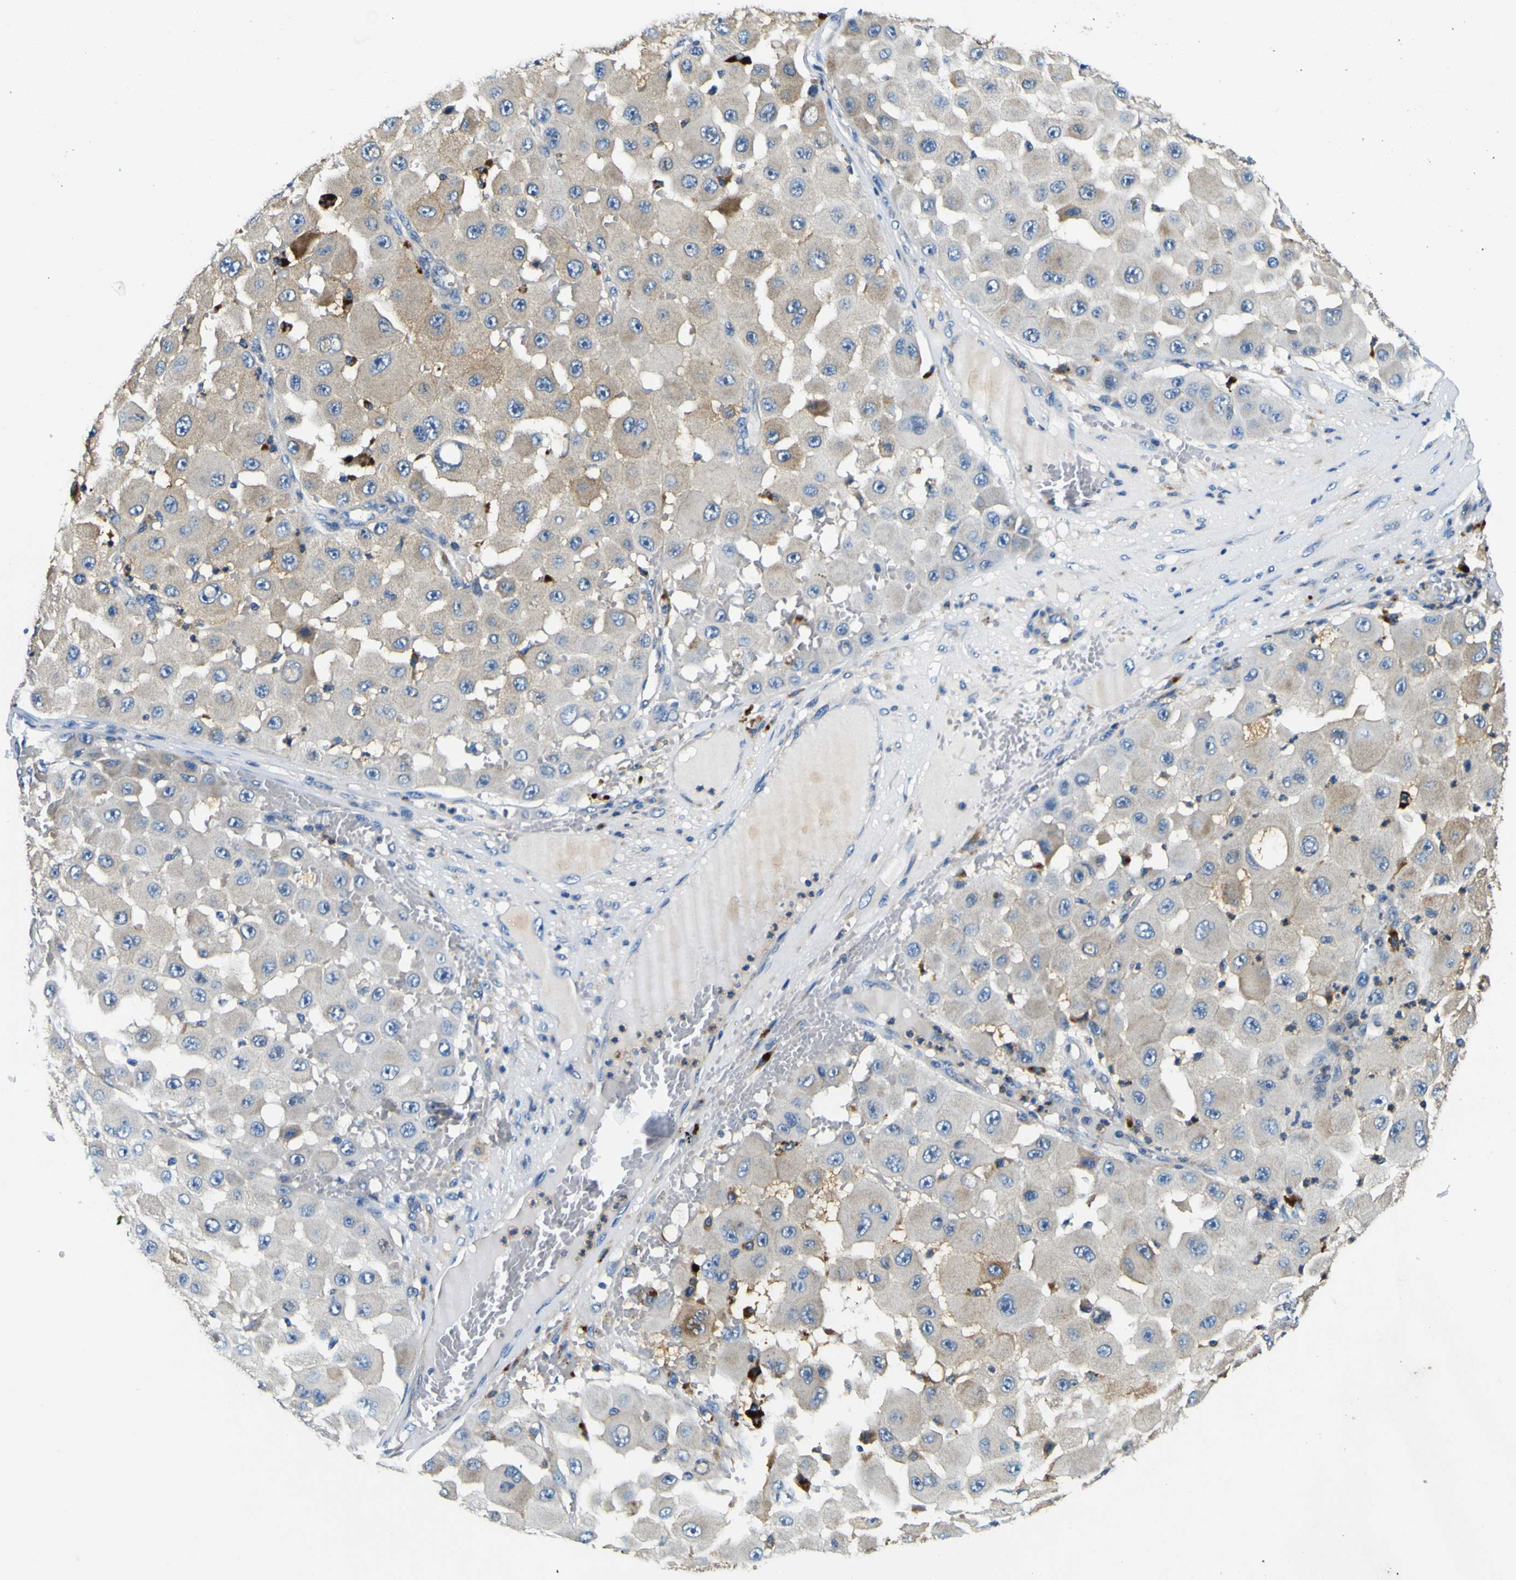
{"staining": {"intensity": "negative", "quantity": "none", "location": "none"}, "tissue": "melanoma", "cell_type": "Tumor cells", "image_type": "cancer", "snomed": [{"axis": "morphology", "description": "Malignant melanoma, NOS"}, {"axis": "topography", "description": "Skin"}], "caption": "High magnification brightfield microscopy of malignant melanoma stained with DAB (brown) and counterstained with hematoxylin (blue): tumor cells show no significant staining. (DAB (3,3'-diaminobenzidine) IHC, high magnification).", "gene": "CLSTN1", "patient": {"sex": "female", "age": 81}}